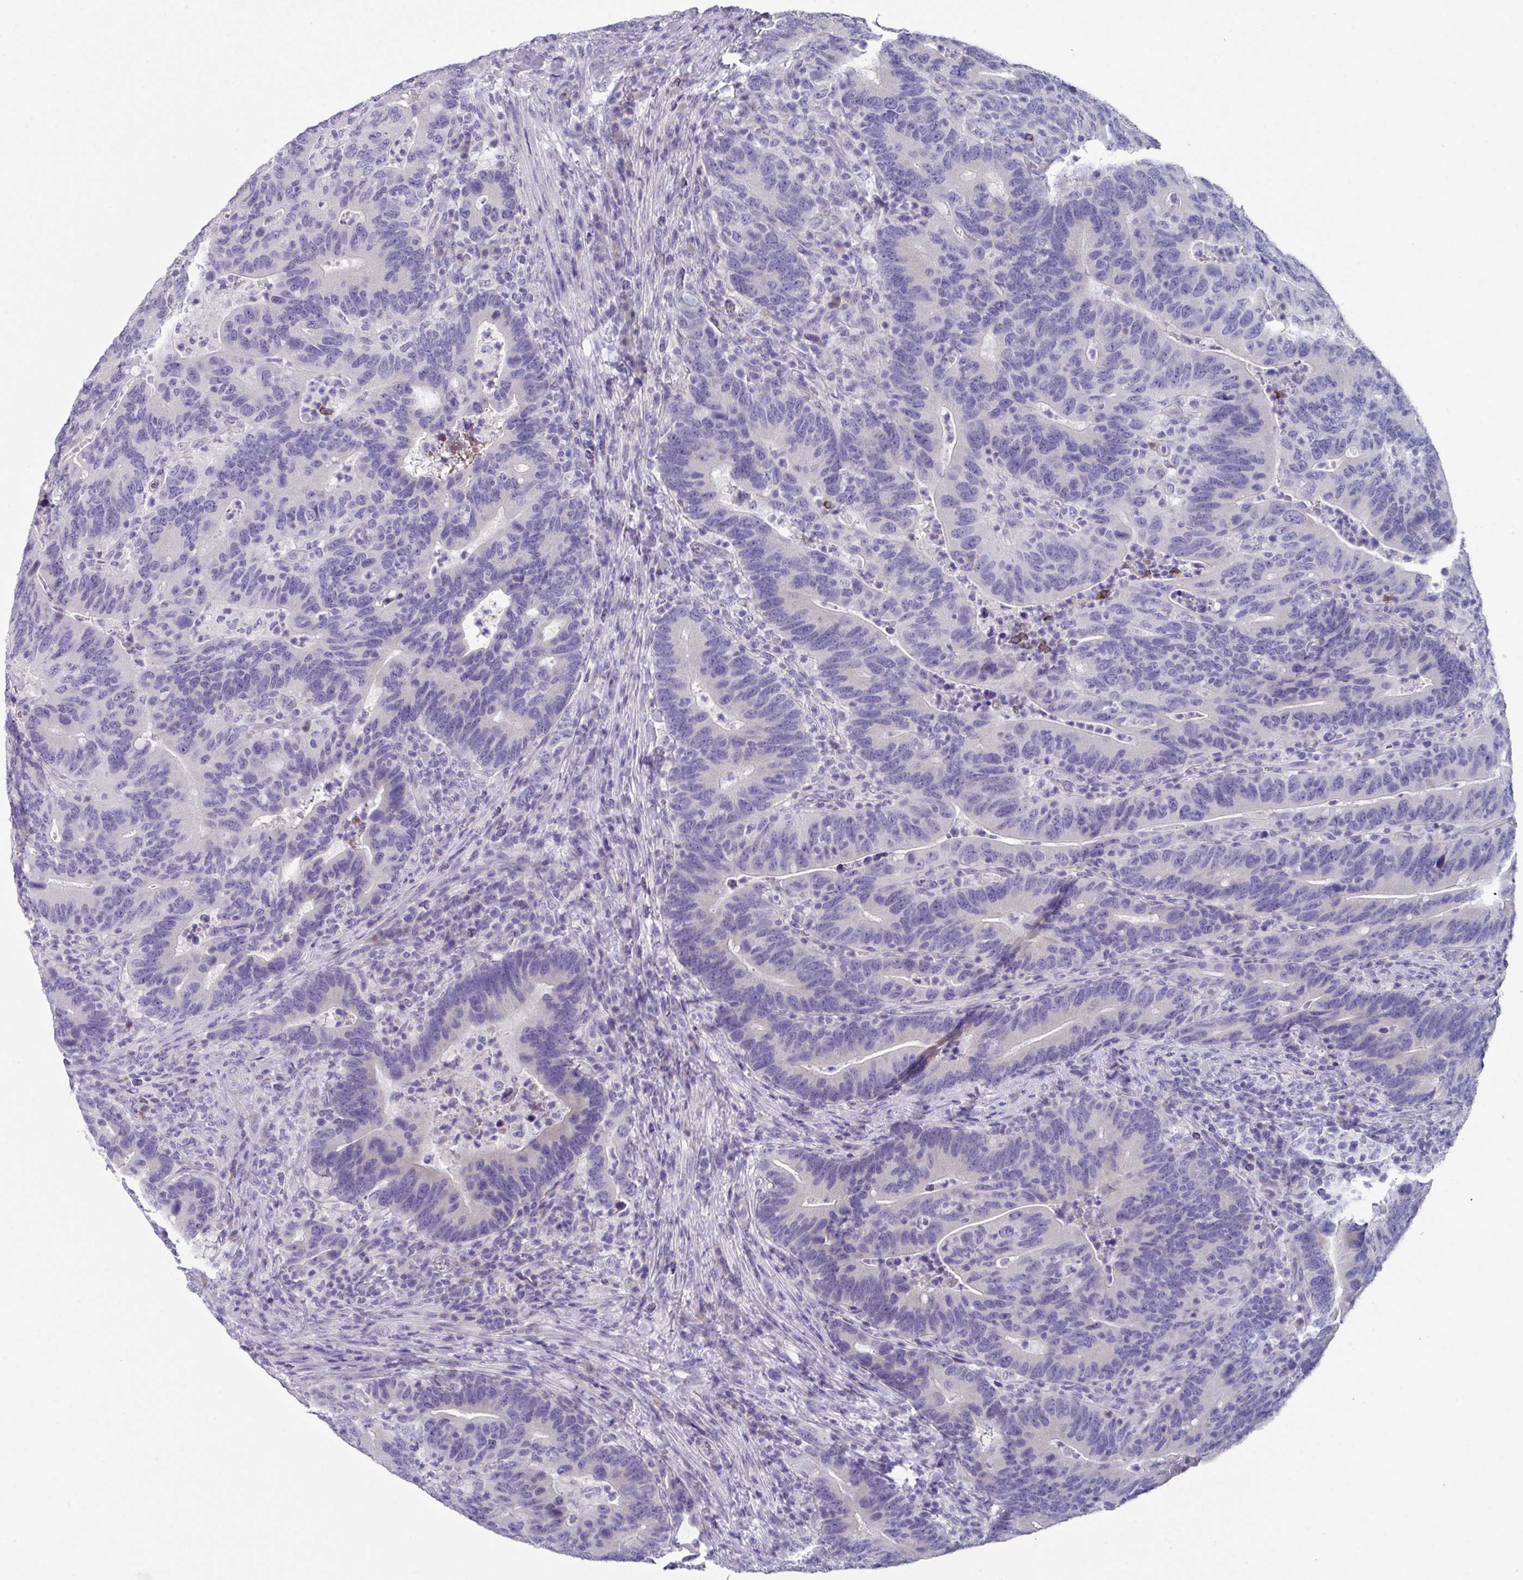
{"staining": {"intensity": "negative", "quantity": "none", "location": "none"}, "tissue": "colorectal cancer", "cell_type": "Tumor cells", "image_type": "cancer", "snomed": [{"axis": "morphology", "description": "Adenocarcinoma, NOS"}, {"axis": "topography", "description": "Colon"}], "caption": "Colorectal cancer (adenocarcinoma) was stained to show a protein in brown. There is no significant staining in tumor cells.", "gene": "DEFB115", "patient": {"sex": "female", "age": 66}}